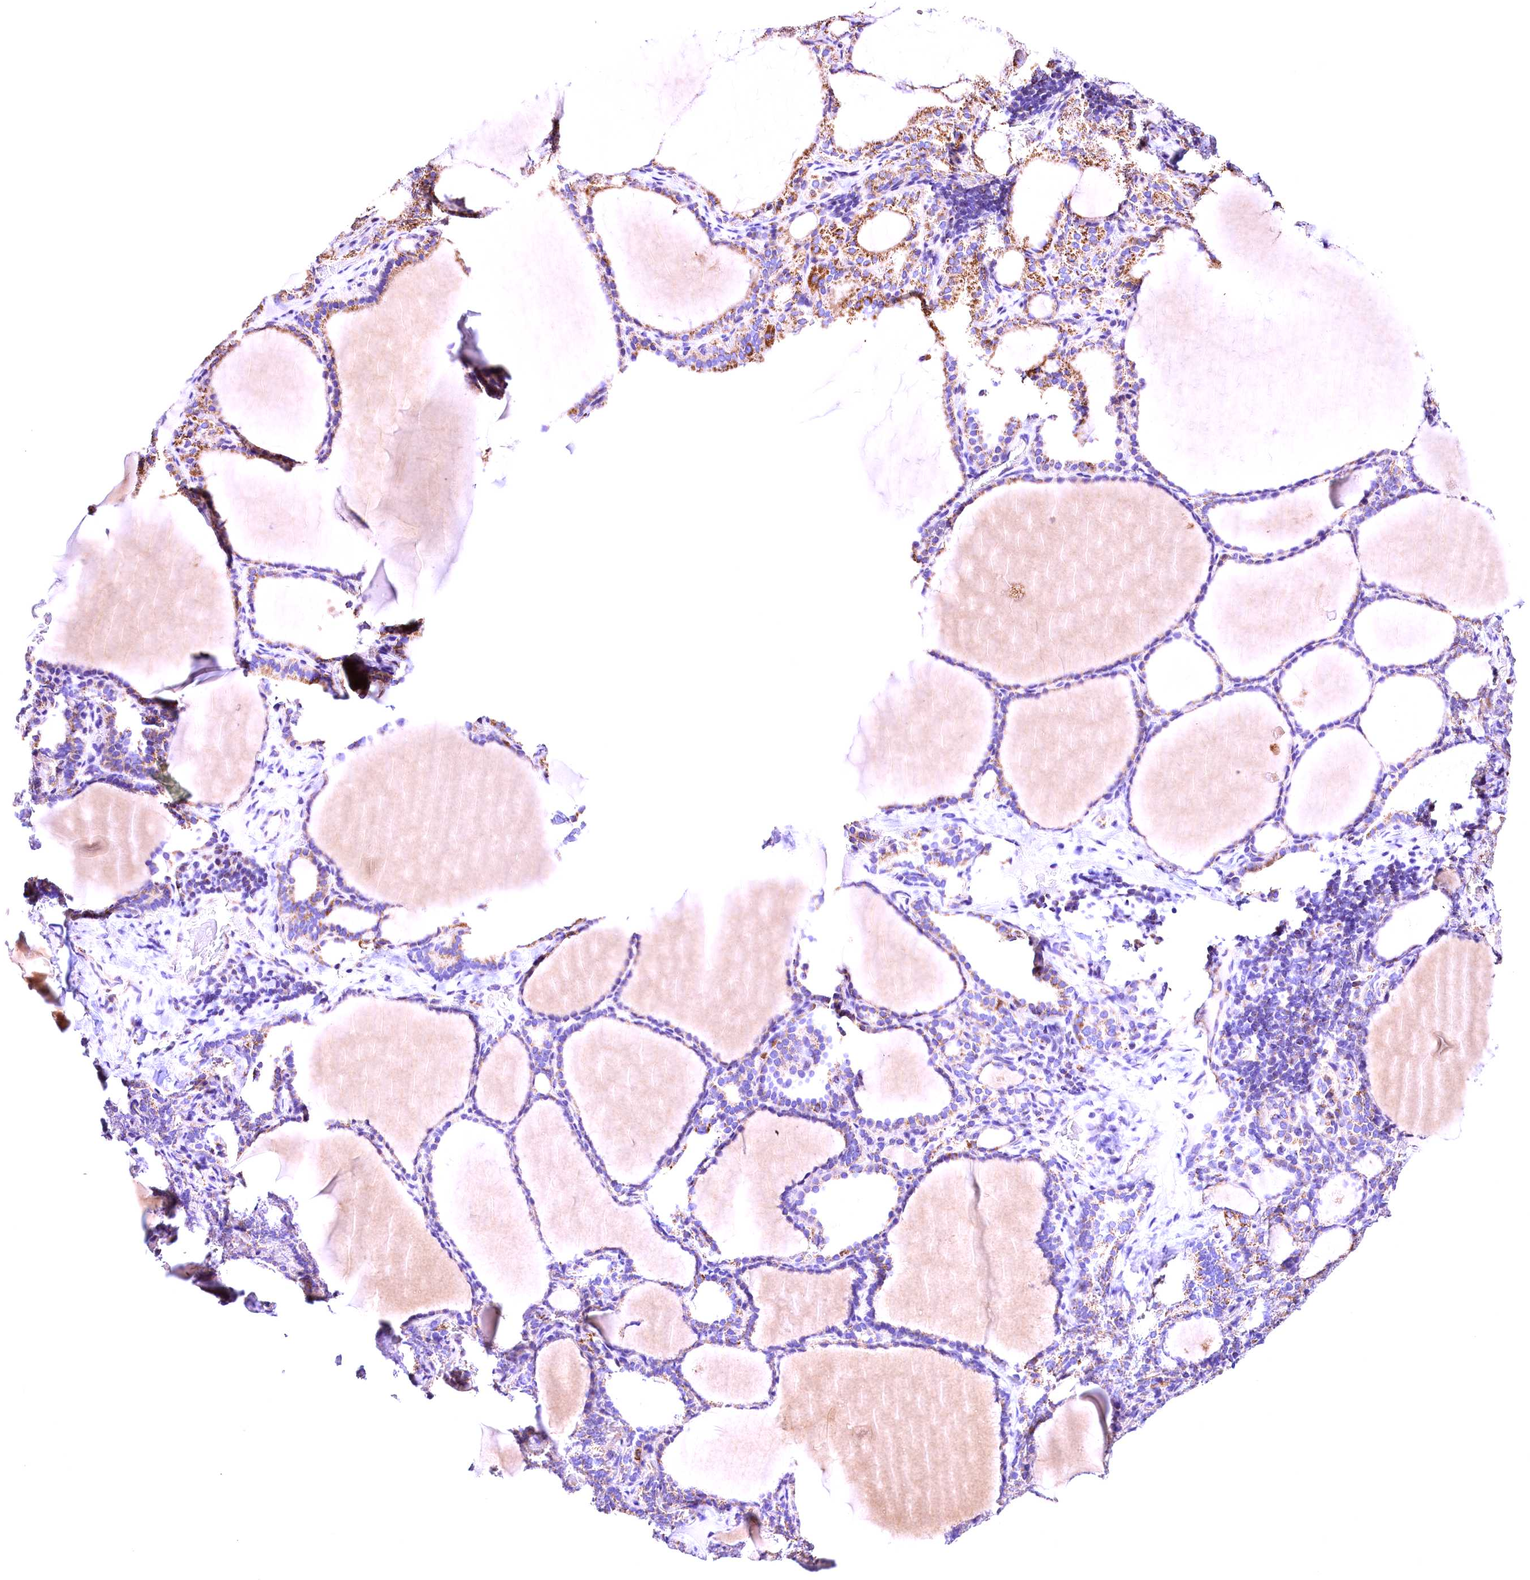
{"staining": {"intensity": "moderate", "quantity": "25%-75%", "location": "cytoplasmic/membranous"}, "tissue": "thyroid gland", "cell_type": "Glandular cells", "image_type": "normal", "snomed": [{"axis": "morphology", "description": "Normal tissue, NOS"}, {"axis": "topography", "description": "Thyroid gland"}], "caption": "Immunohistochemistry staining of unremarkable thyroid gland, which shows medium levels of moderate cytoplasmic/membranous positivity in about 25%-75% of glandular cells indicating moderate cytoplasmic/membranous protein staining. The staining was performed using DAB (3,3'-diaminobenzidine) (brown) for protein detection and nuclei were counterstained in hematoxylin (blue).", "gene": "ACAA2", "patient": {"sex": "female", "age": 39}}